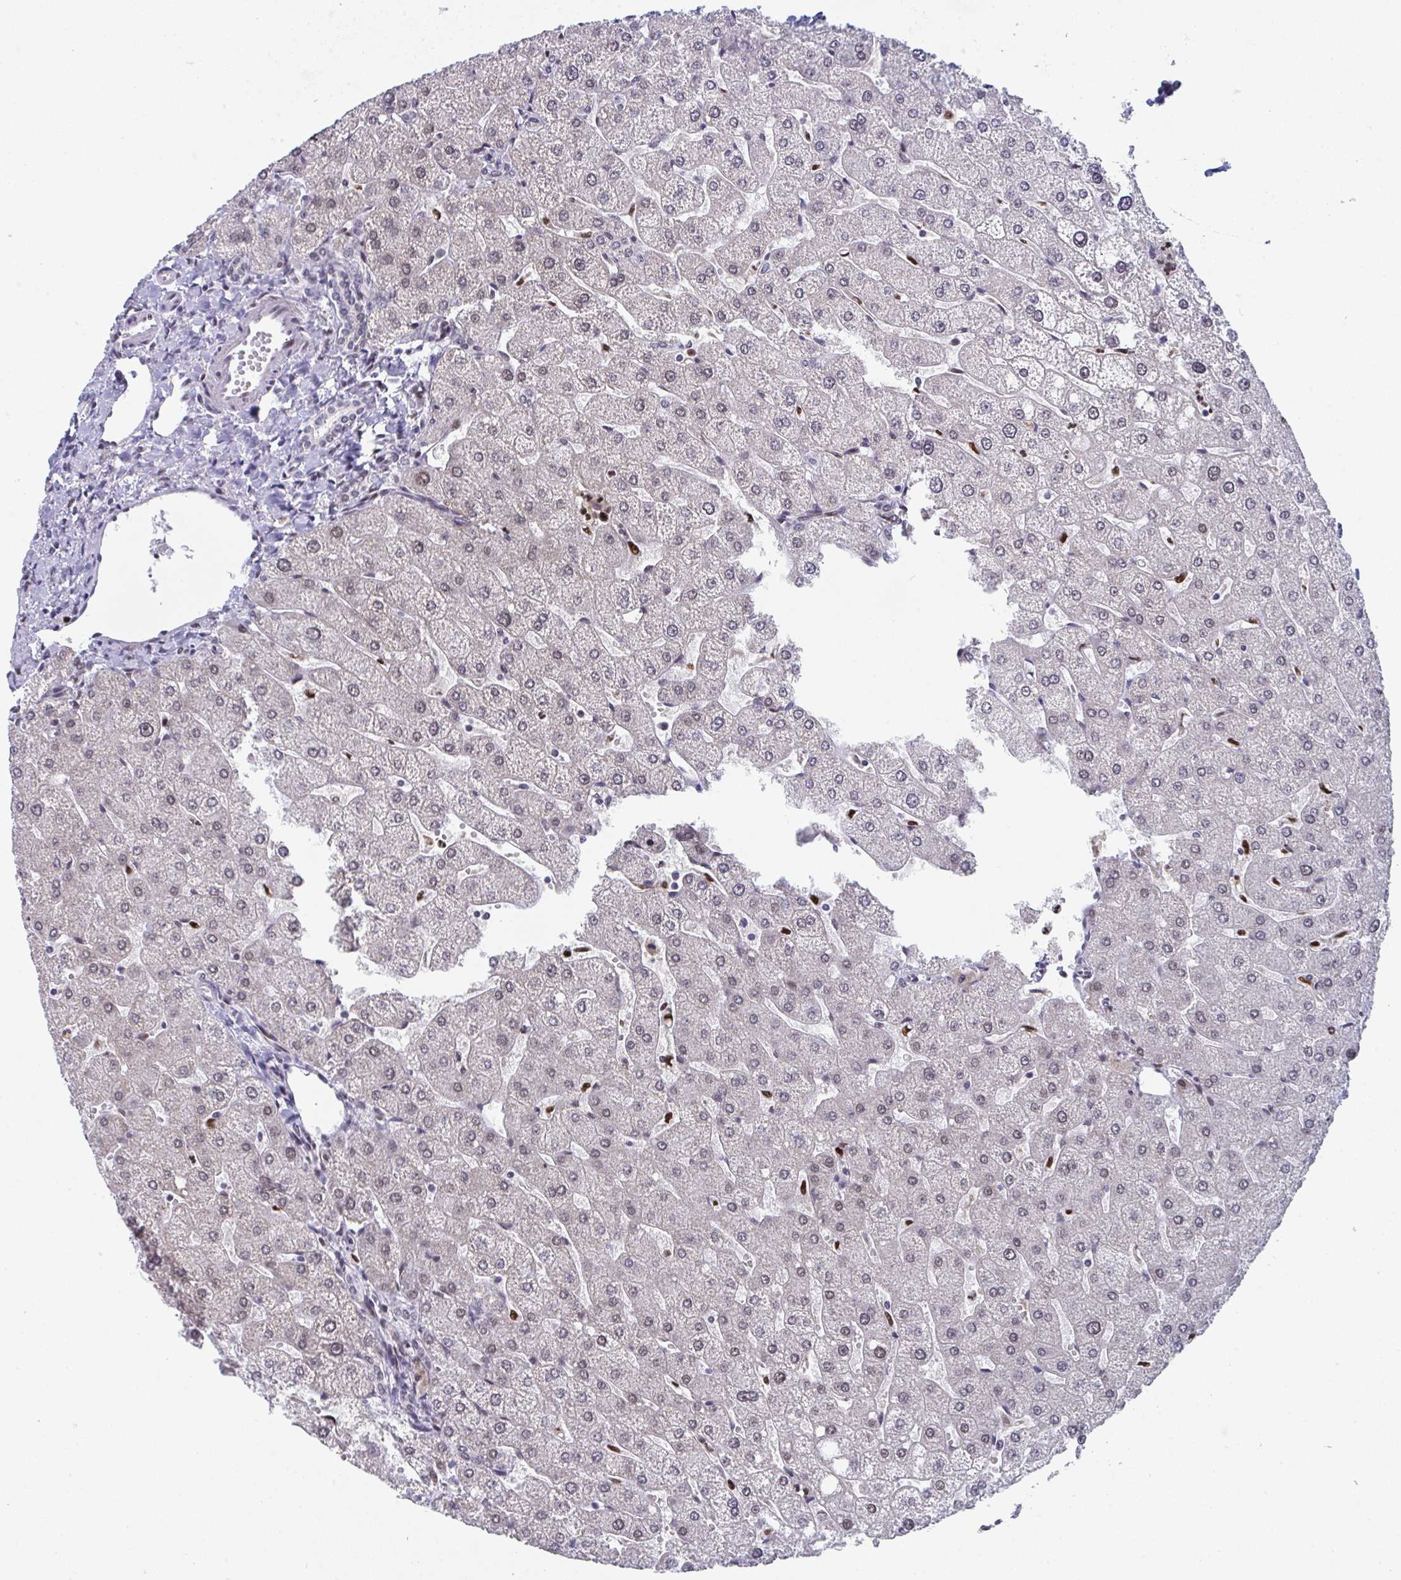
{"staining": {"intensity": "negative", "quantity": "none", "location": "none"}, "tissue": "liver", "cell_type": "Cholangiocytes", "image_type": "normal", "snomed": [{"axis": "morphology", "description": "Normal tissue, NOS"}, {"axis": "topography", "description": "Liver"}], "caption": "IHC micrograph of normal human liver stained for a protein (brown), which displays no staining in cholangiocytes.", "gene": "JDP2", "patient": {"sex": "male", "age": 67}}